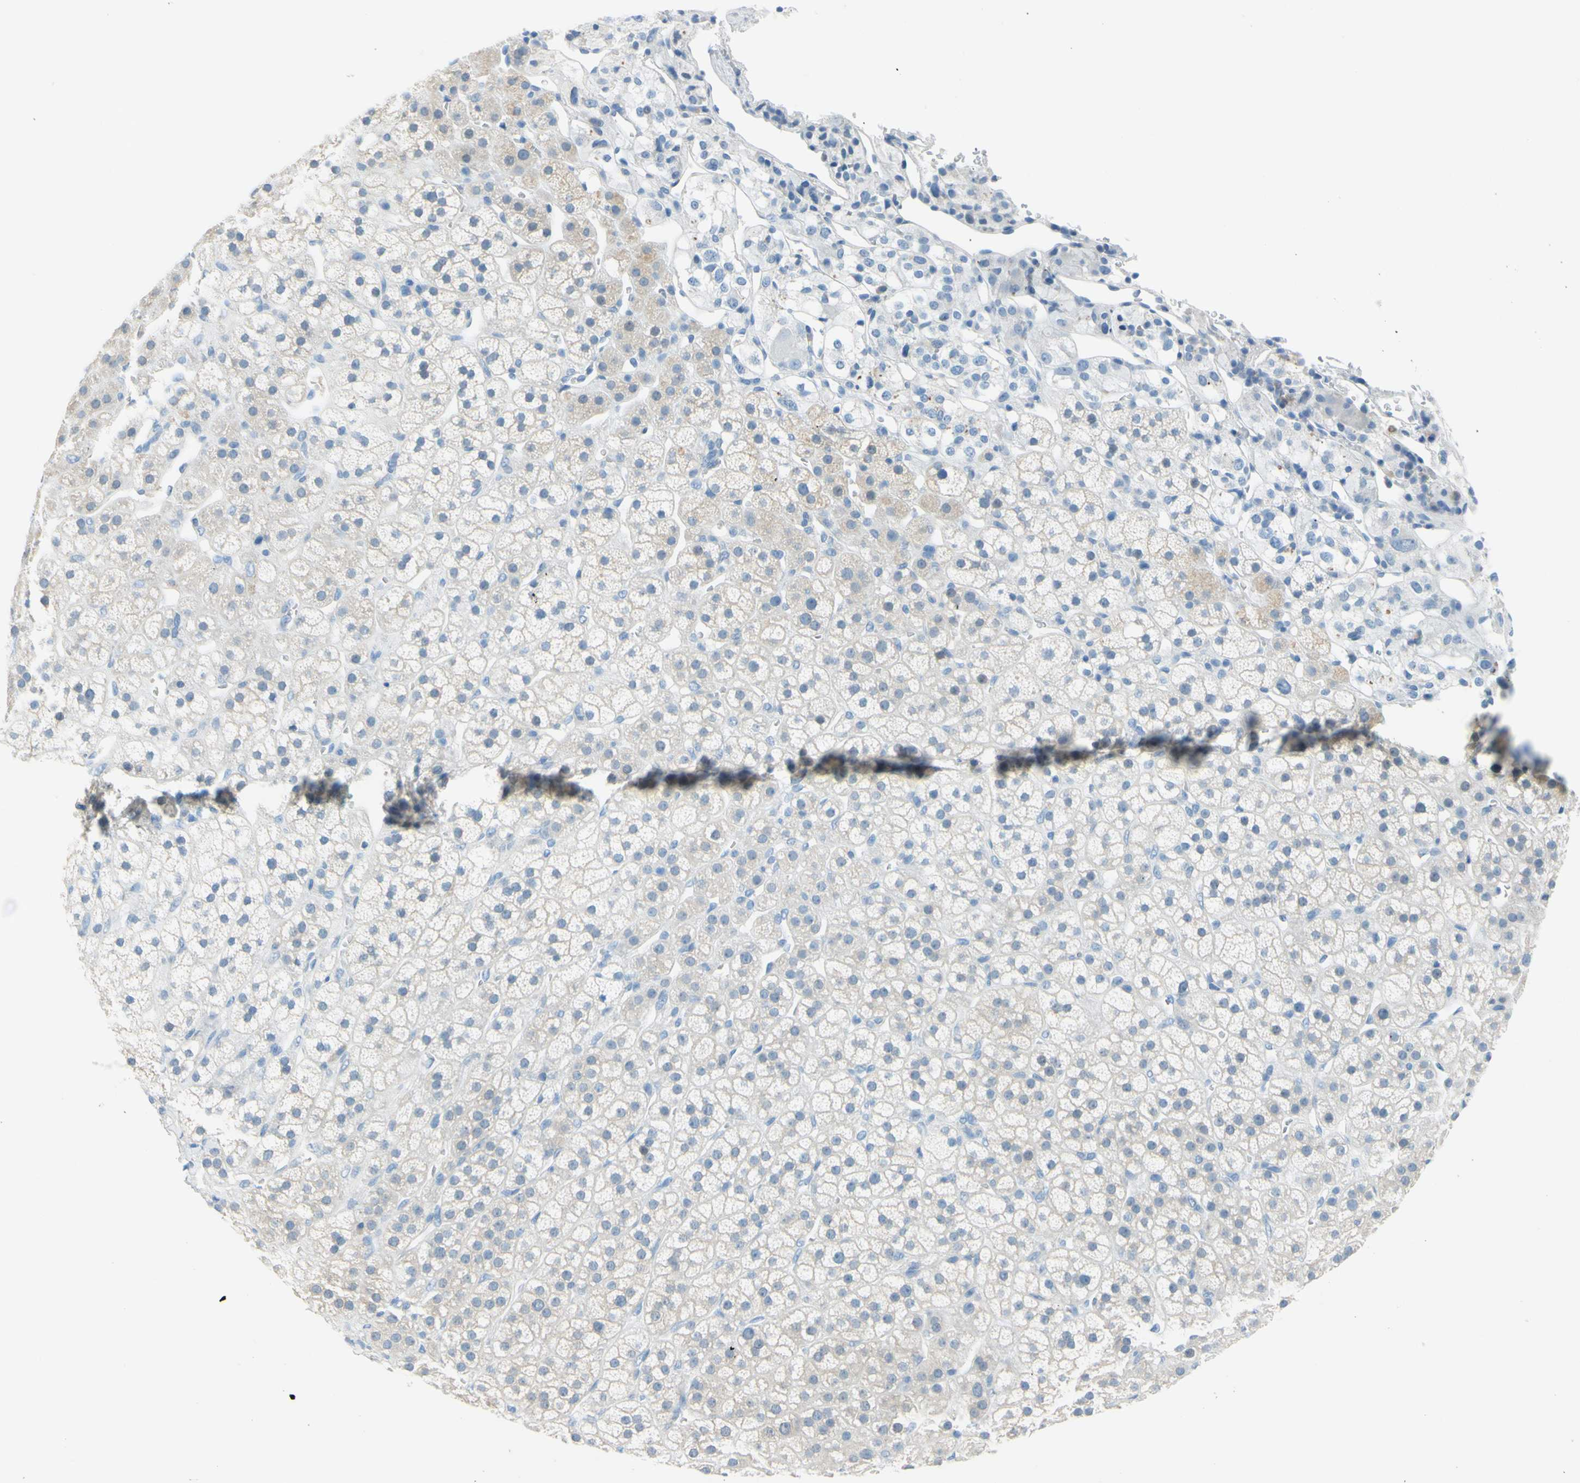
{"staining": {"intensity": "weak", "quantity": "<25%", "location": "cytoplasmic/membranous"}, "tissue": "adrenal gland", "cell_type": "Glandular cells", "image_type": "normal", "snomed": [{"axis": "morphology", "description": "Normal tissue, NOS"}, {"axis": "topography", "description": "Adrenal gland"}], "caption": "A high-resolution histopathology image shows immunohistochemistry (IHC) staining of normal adrenal gland, which demonstrates no significant expression in glandular cells.", "gene": "DCT", "patient": {"sex": "male", "age": 56}}